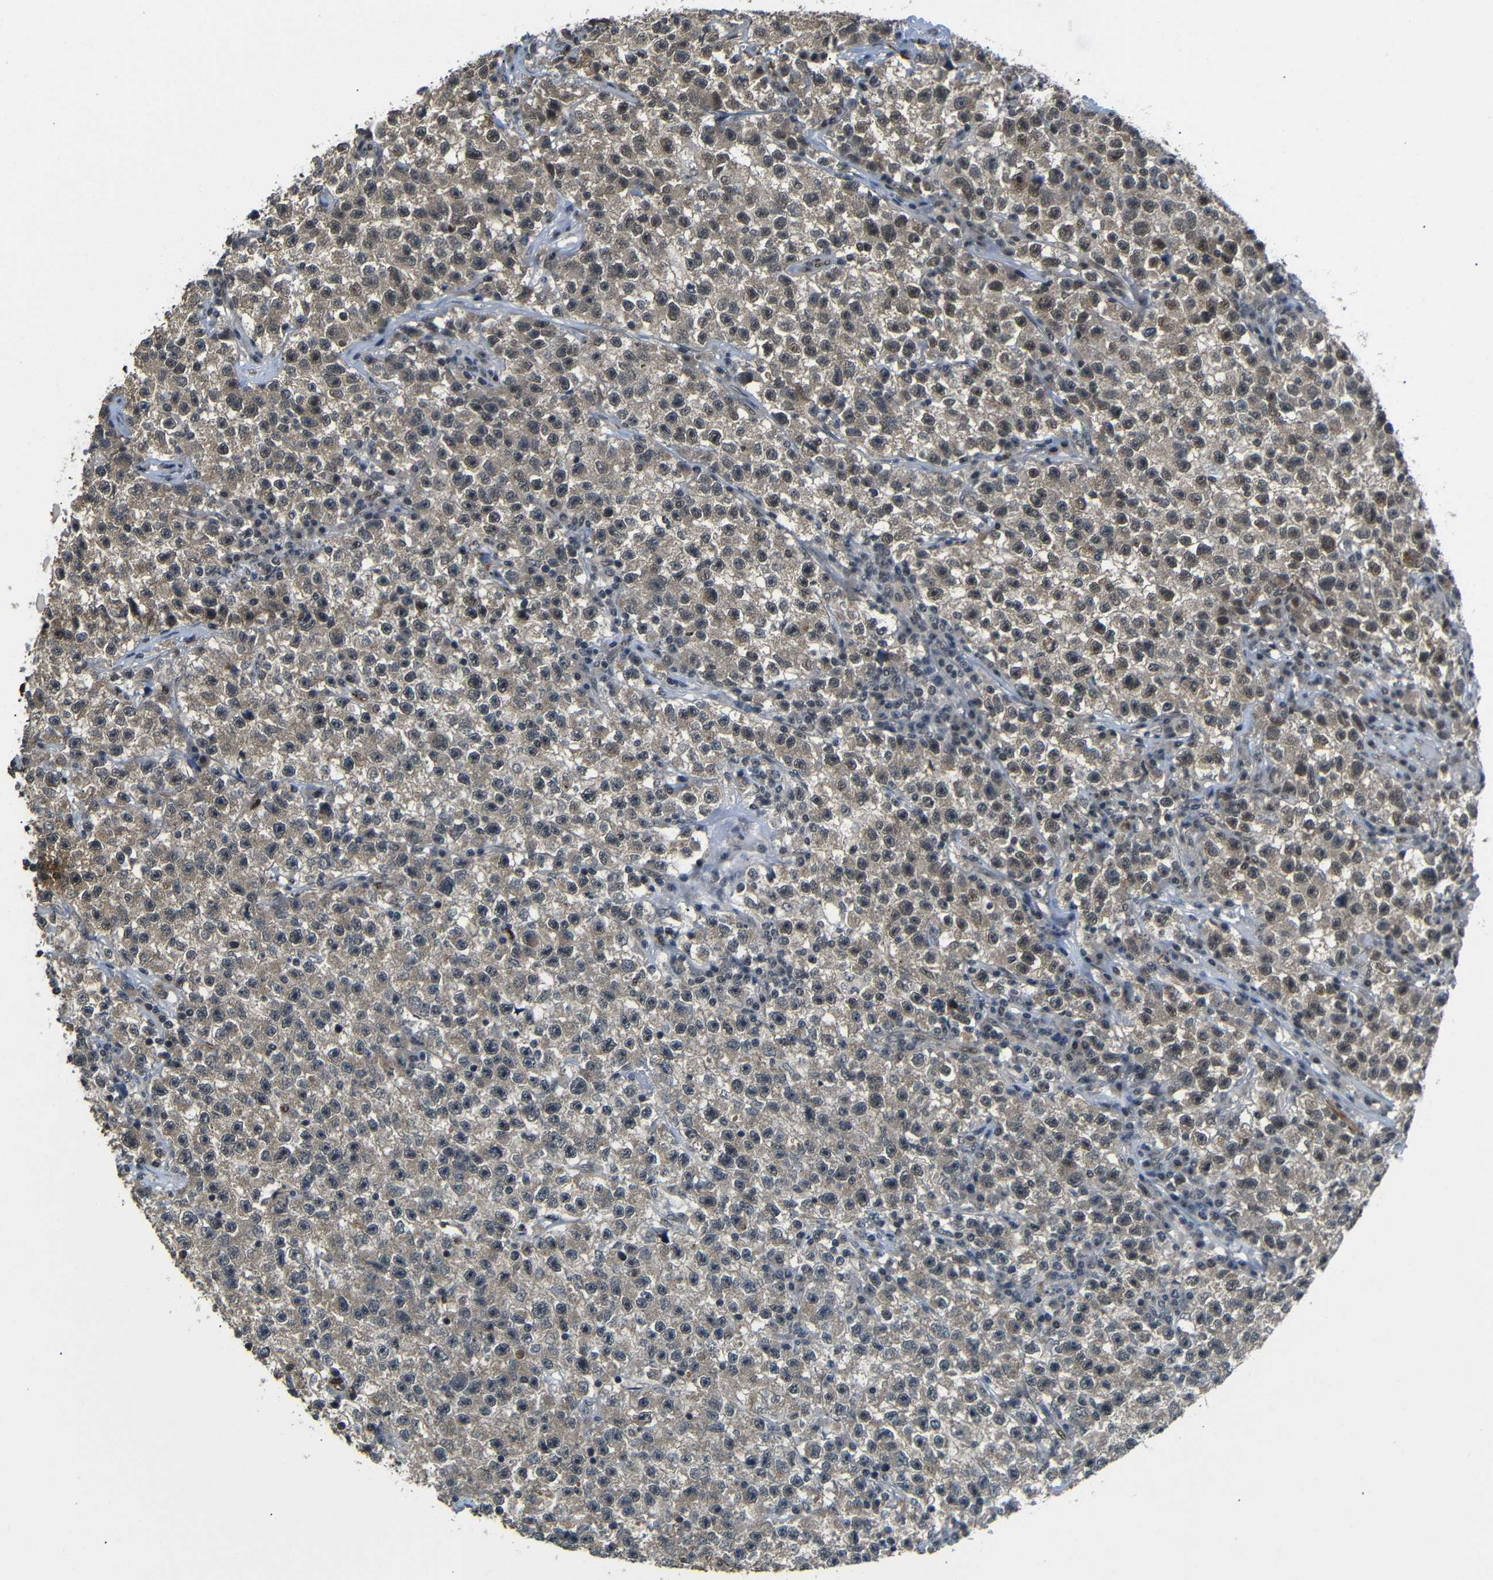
{"staining": {"intensity": "moderate", "quantity": ">75%", "location": "cytoplasmic/membranous,nuclear"}, "tissue": "testis cancer", "cell_type": "Tumor cells", "image_type": "cancer", "snomed": [{"axis": "morphology", "description": "Seminoma, NOS"}, {"axis": "topography", "description": "Testis"}], "caption": "Immunohistochemistry of human testis cancer (seminoma) demonstrates medium levels of moderate cytoplasmic/membranous and nuclear expression in about >75% of tumor cells.", "gene": "TBX2", "patient": {"sex": "male", "age": 22}}